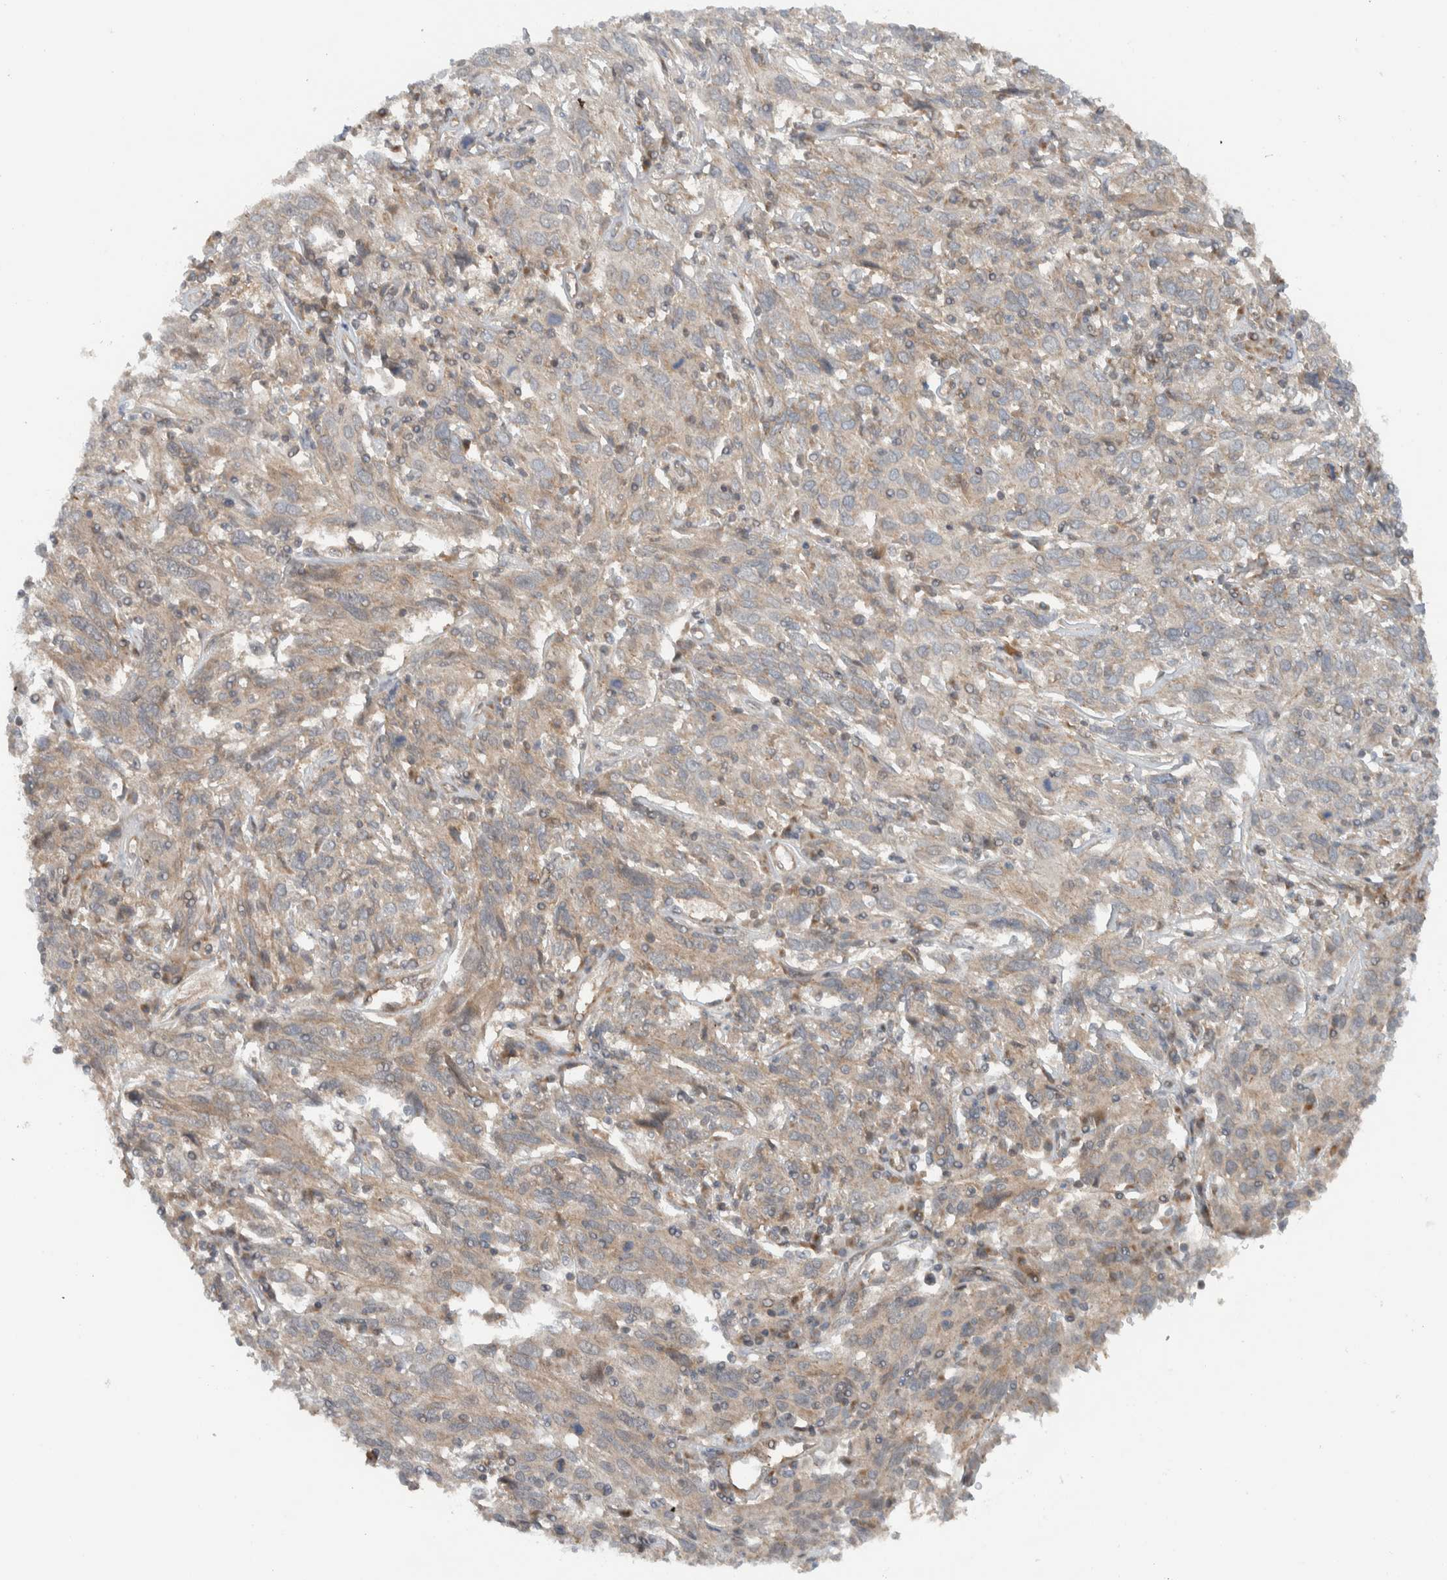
{"staining": {"intensity": "weak", "quantity": "<25%", "location": "cytoplasmic/membranous"}, "tissue": "cervical cancer", "cell_type": "Tumor cells", "image_type": "cancer", "snomed": [{"axis": "morphology", "description": "Squamous cell carcinoma, NOS"}, {"axis": "topography", "description": "Cervix"}], "caption": "This is an immunohistochemistry (IHC) photomicrograph of cervical cancer. There is no expression in tumor cells.", "gene": "KLHL6", "patient": {"sex": "female", "age": 46}}